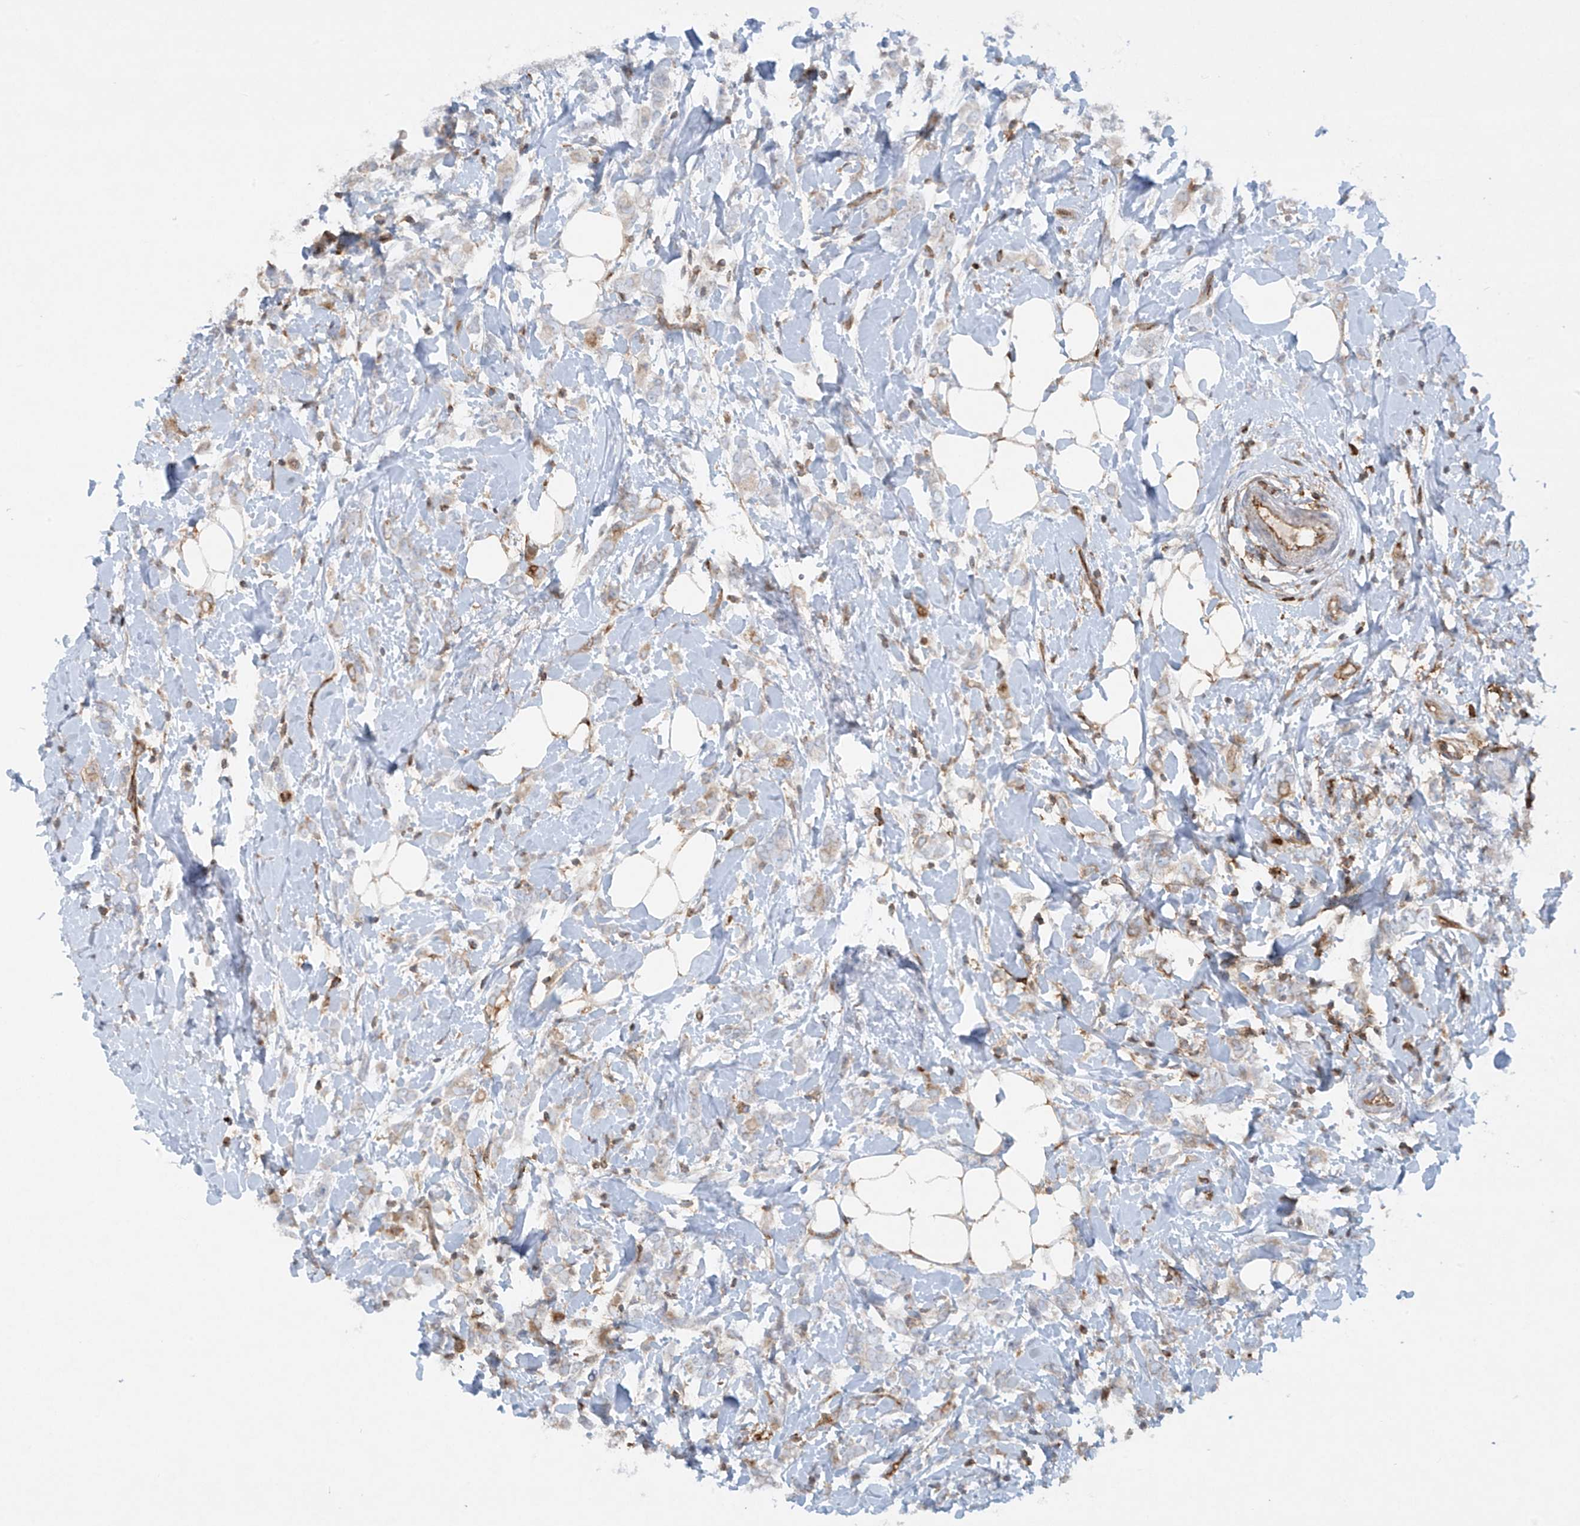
{"staining": {"intensity": "negative", "quantity": "none", "location": "none"}, "tissue": "breast cancer", "cell_type": "Tumor cells", "image_type": "cancer", "snomed": [{"axis": "morphology", "description": "Normal tissue, NOS"}, {"axis": "morphology", "description": "Lobular carcinoma"}, {"axis": "topography", "description": "Breast"}], "caption": "High magnification brightfield microscopy of lobular carcinoma (breast) stained with DAB (3,3'-diaminobenzidine) (brown) and counterstained with hematoxylin (blue): tumor cells show no significant staining. (Stains: DAB (3,3'-diaminobenzidine) immunohistochemistry (IHC) with hematoxylin counter stain, Microscopy: brightfield microscopy at high magnification).", "gene": "HLA-E", "patient": {"sex": "female", "age": 47}}